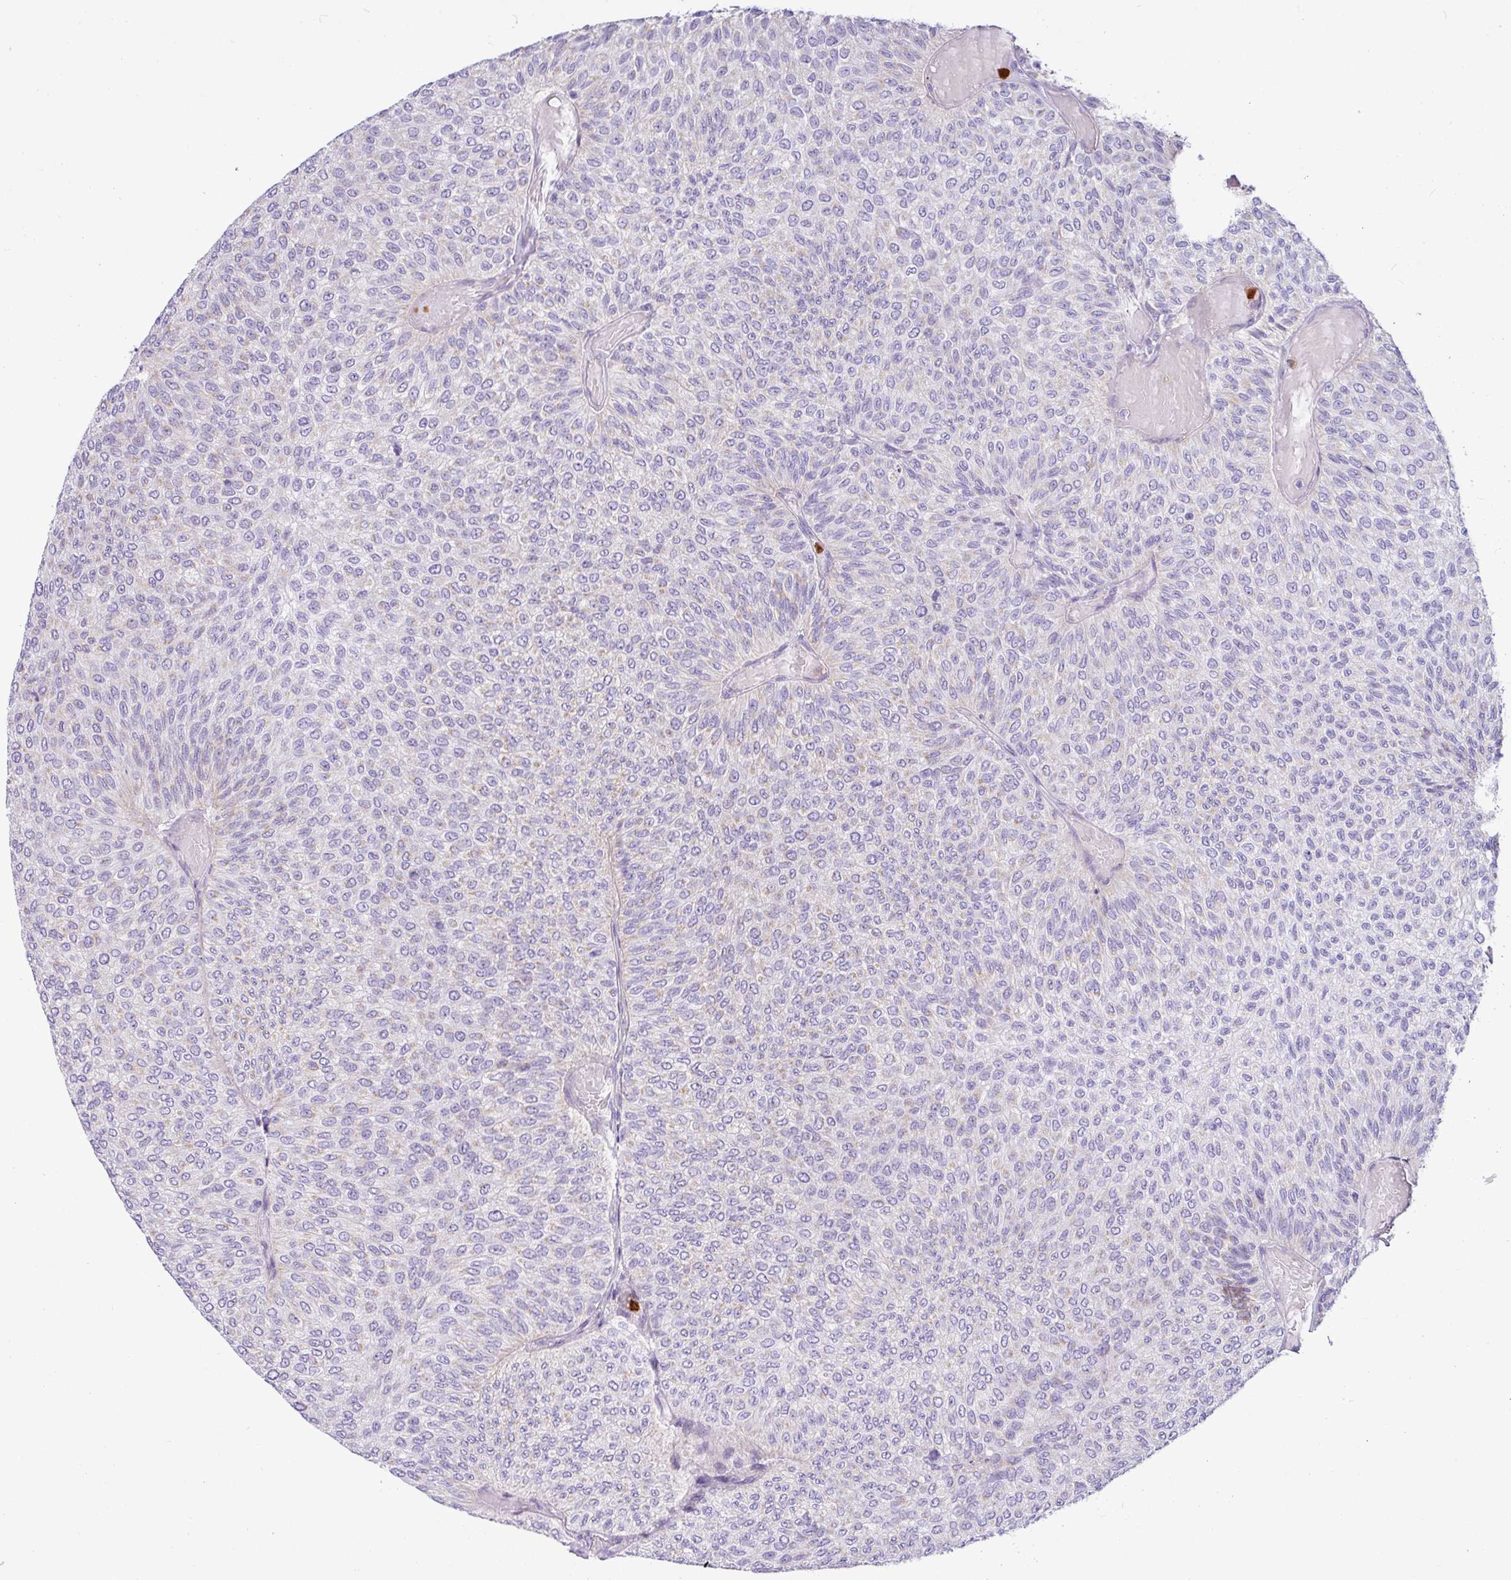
{"staining": {"intensity": "weak", "quantity": "25%-75%", "location": "cytoplasmic/membranous"}, "tissue": "urothelial cancer", "cell_type": "Tumor cells", "image_type": "cancer", "snomed": [{"axis": "morphology", "description": "Urothelial carcinoma, Low grade"}, {"axis": "topography", "description": "Urinary bladder"}], "caption": "Protein expression analysis of human urothelial cancer reveals weak cytoplasmic/membranous staining in approximately 25%-75% of tumor cells. The protein is shown in brown color, while the nuclei are stained blue.", "gene": "SH2D3C", "patient": {"sex": "male", "age": 78}}